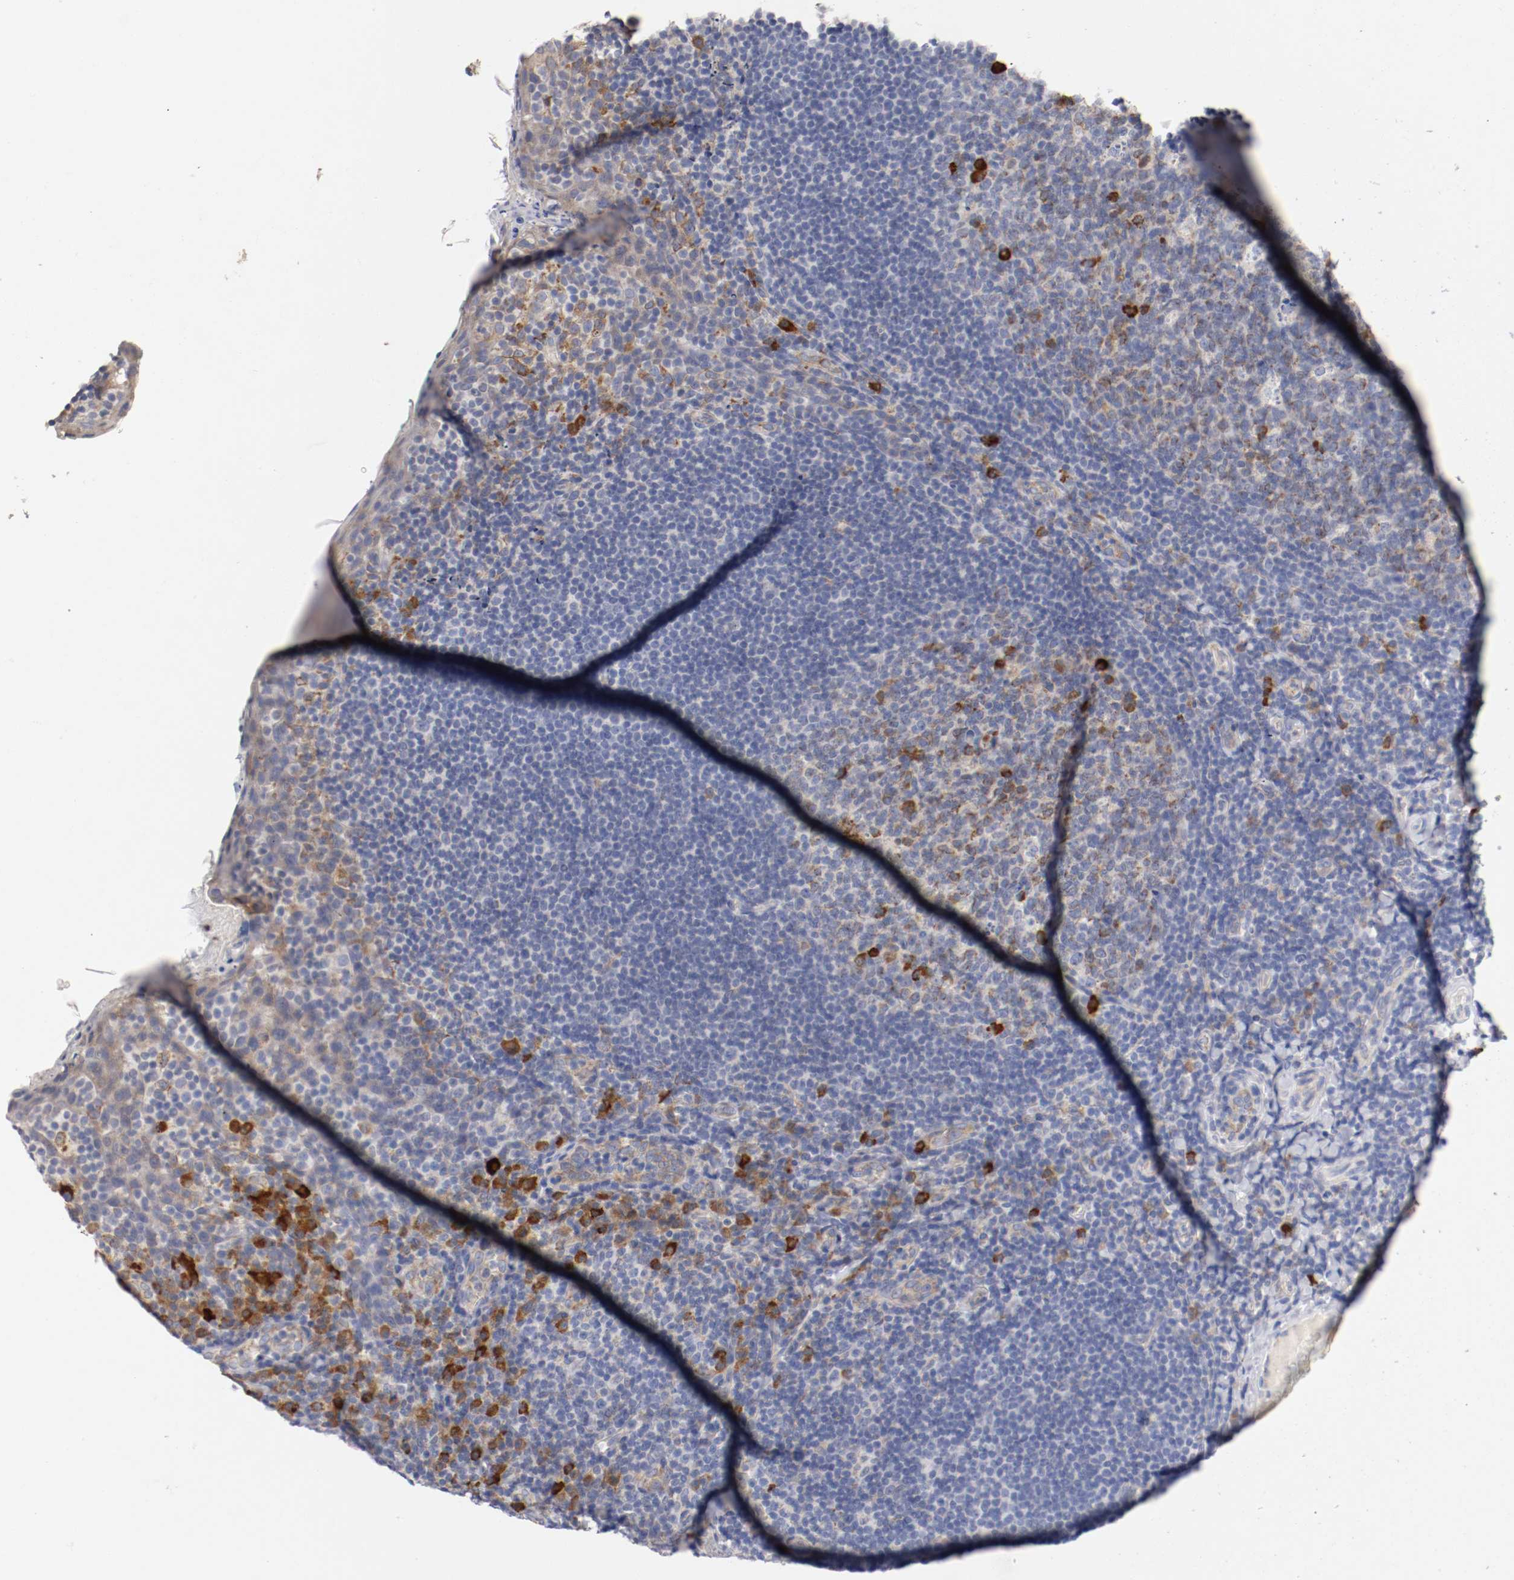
{"staining": {"intensity": "moderate", "quantity": "25%-75%", "location": "cytoplasmic/membranous"}, "tissue": "tonsil", "cell_type": "Germinal center cells", "image_type": "normal", "snomed": [{"axis": "morphology", "description": "Normal tissue, NOS"}, {"axis": "topography", "description": "Tonsil"}], "caption": "This micrograph exhibits immunohistochemistry (IHC) staining of benign tonsil, with medium moderate cytoplasmic/membranous expression in about 25%-75% of germinal center cells.", "gene": "TRAF2", "patient": {"sex": "male", "age": 17}}